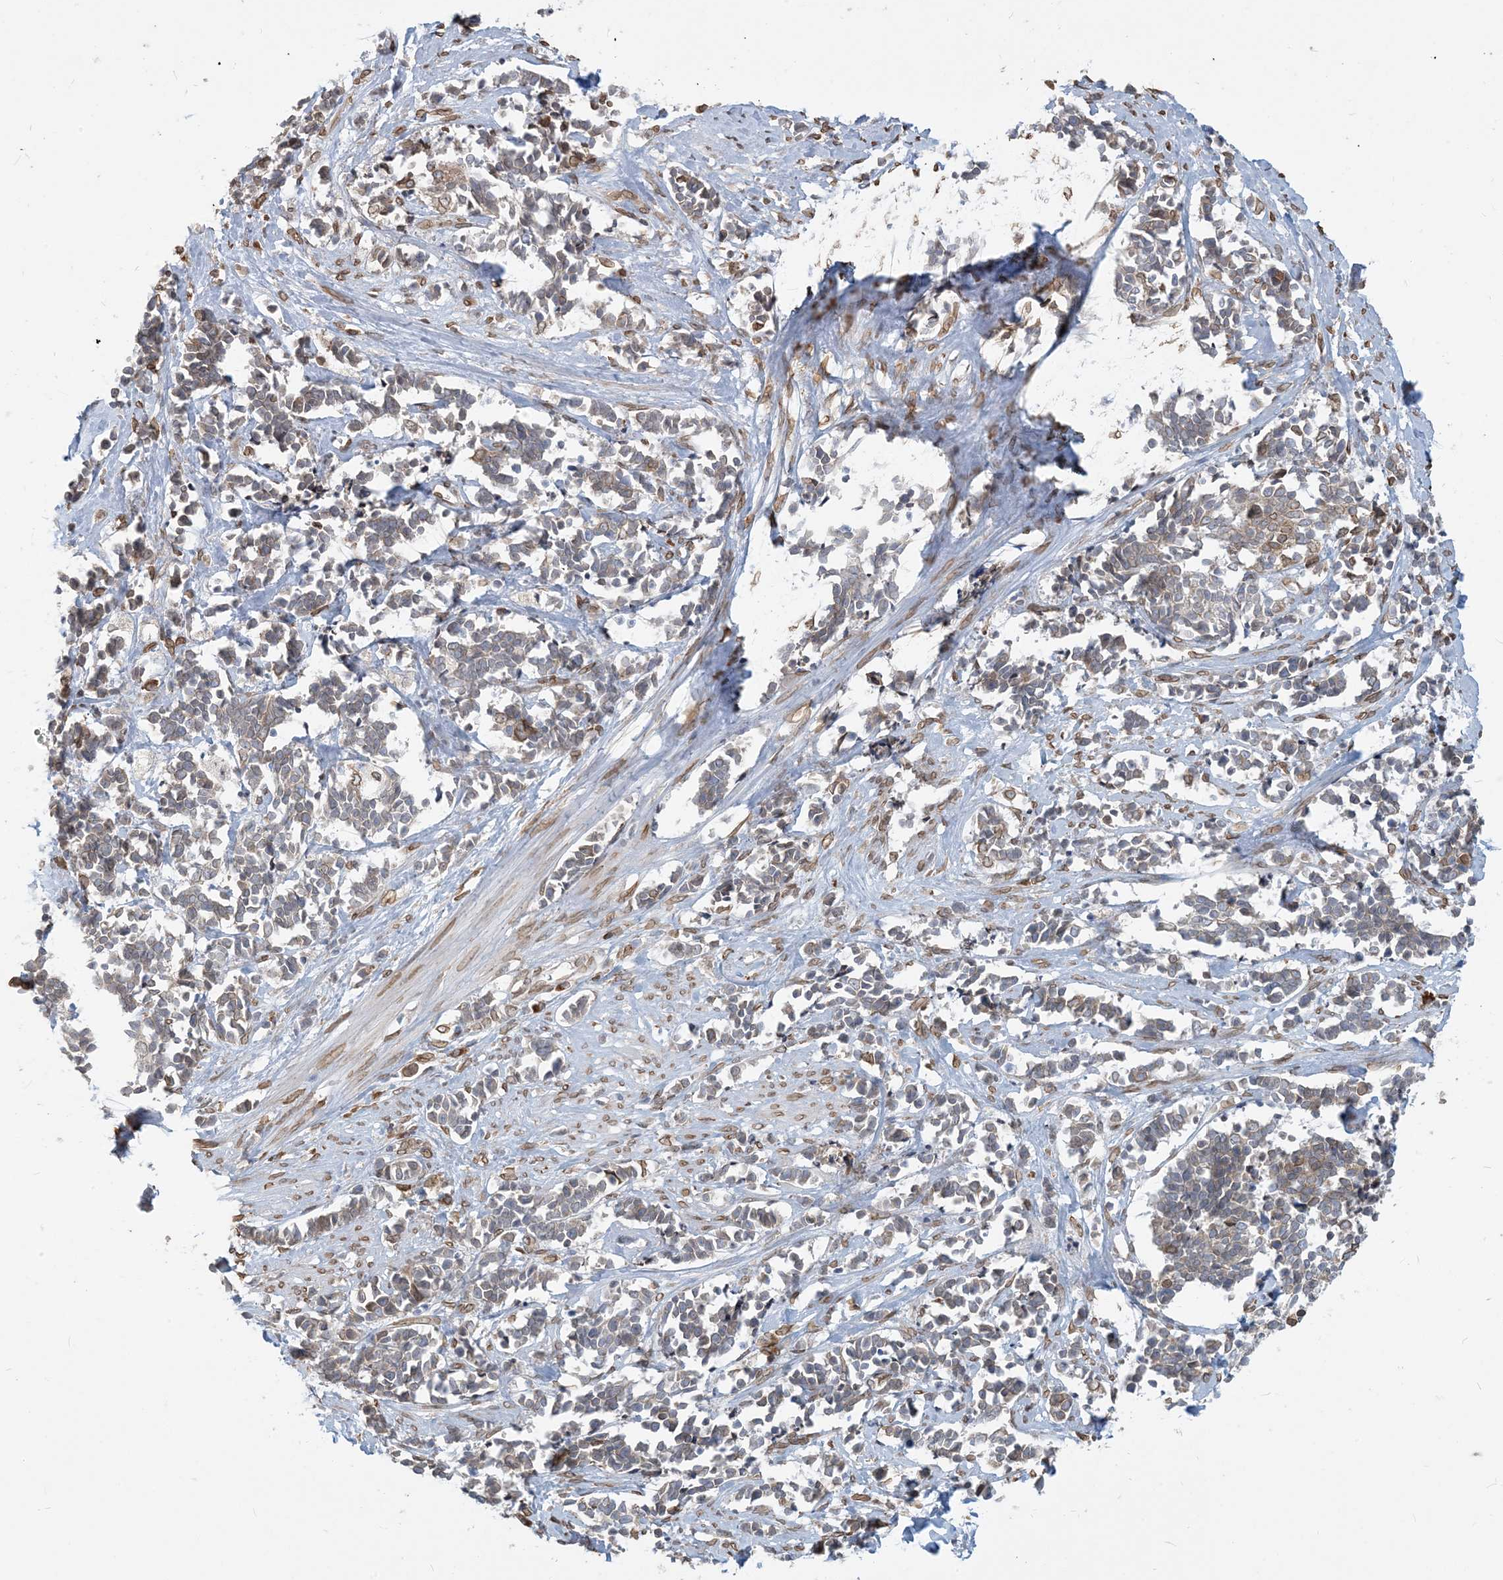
{"staining": {"intensity": "weak", "quantity": "<25%", "location": "cytoplasmic/membranous,nuclear"}, "tissue": "cervical cancer", "cell_type": "Tumor cells", "image_type": "cancer", "snomed": [{"axis": "morphology", "description": "Normal tissue, NOS"}, {"axis": "morphology", "description": "Squamous cell carcinoma, NOS"}, {"axis": "topography", "description": "Cervix"}], "caption": "Cervical cancer was stained to show a protein in brown. There is no significant expression in tumor cells. The staining was performed using DAB (3,3'-diaminobenzidine) to visualize the protein expression in brown, while the nuclei were stained in blue with hematoxylin (Magnification: 20x).", "gene": "WWP1", "patient": {"sex": "female", "age": 35}}